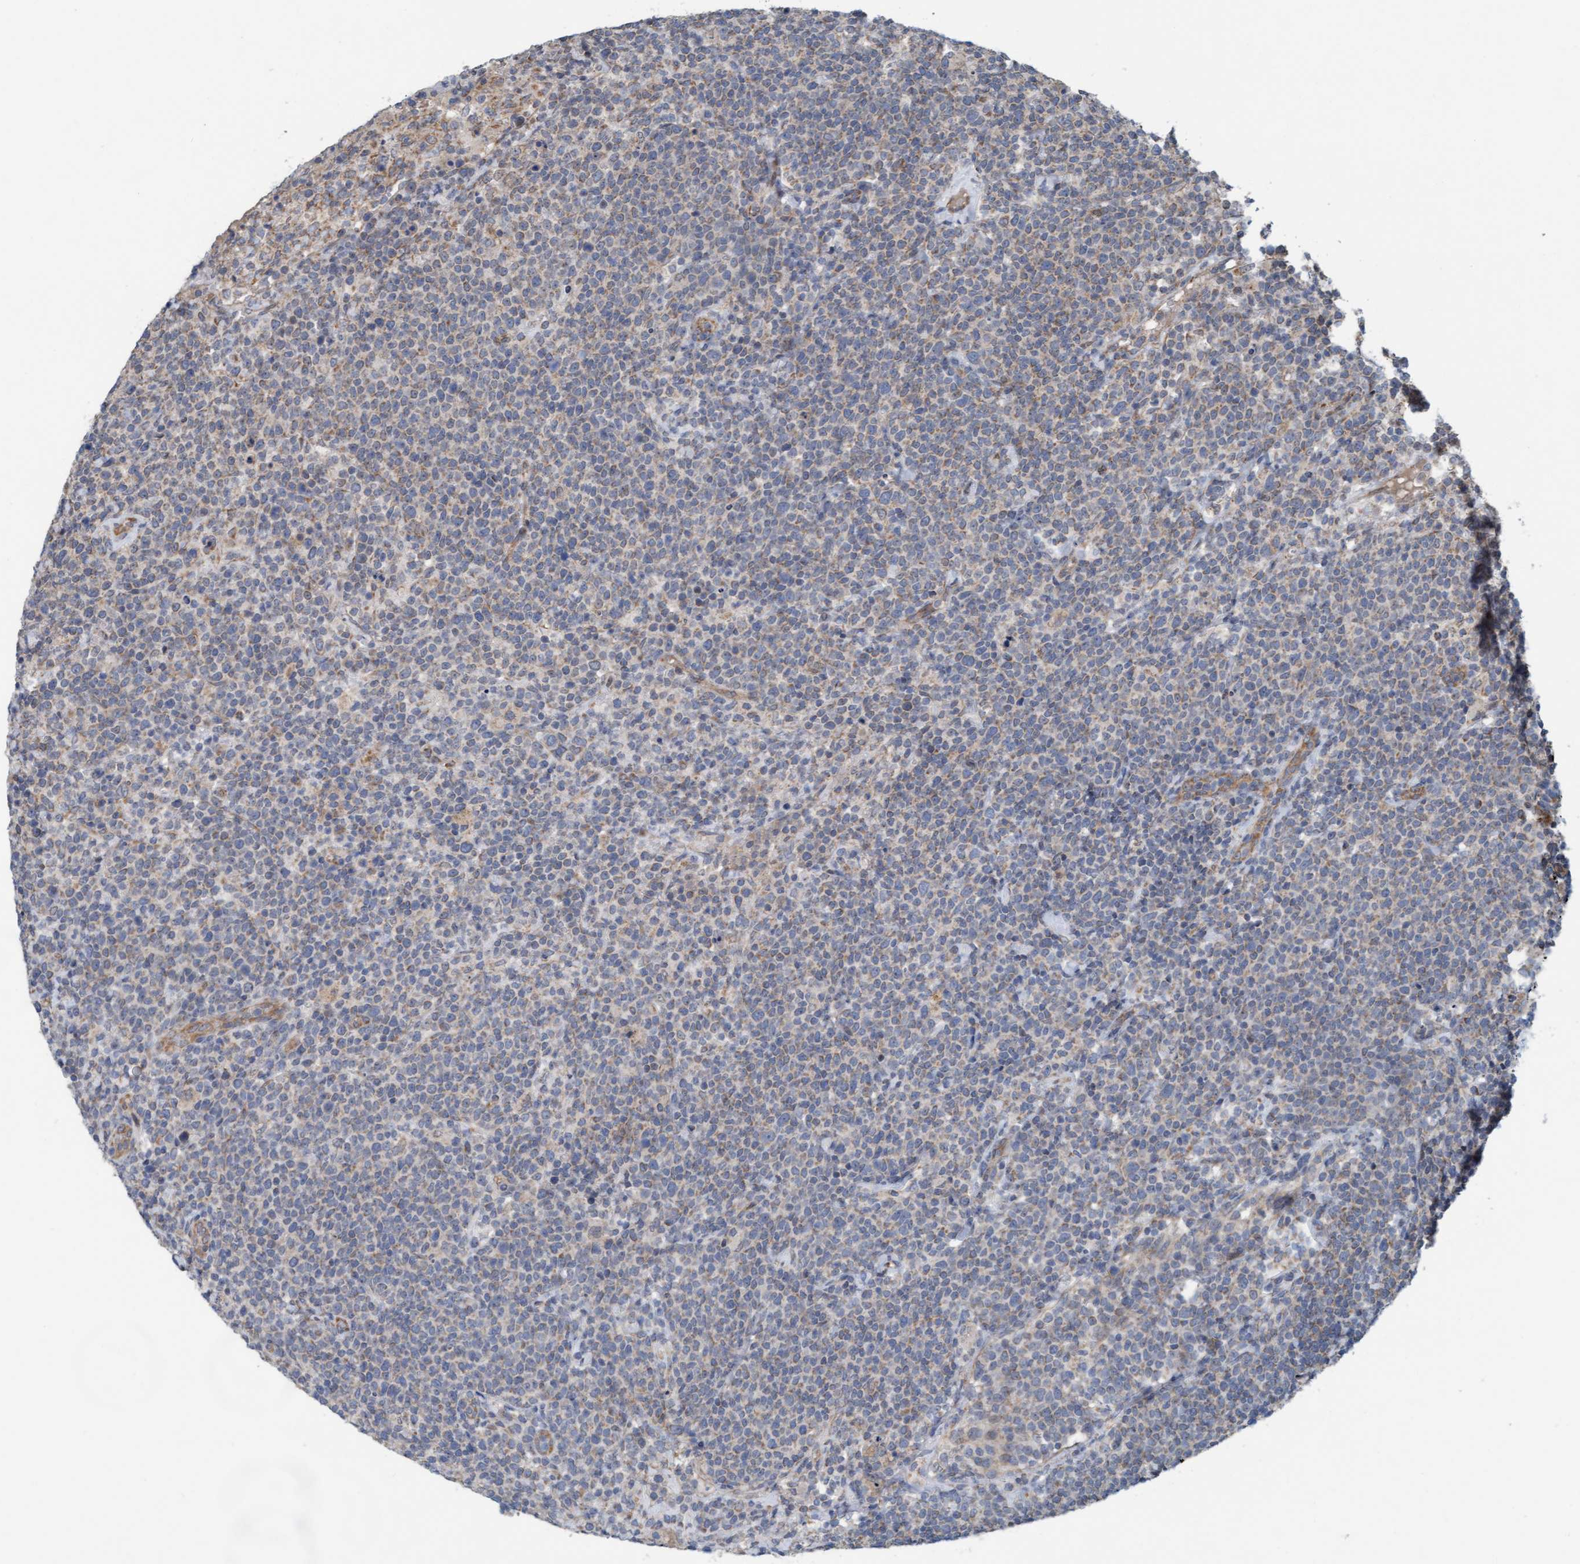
{"staining": {"intensity": "weak", "quantity": "<25%", "location": "cytoplasmic/membranous"}, "tissue": "lymphoma", "cell_type": "Tumor cells", "image_type": "cancer", "snomed": [{"axis": "morphology", "description": "Malignant lymphoma, non-Hodgkin's type, High grade"}, {"axis": "topography", "description": "Lymph node"}], "caption": "A photomicrograph of high-grade malignant lymphoma, non-Hodgkin's type stained for a protein shows no brown staining in tumor cells. (Stains: DAB immunohistochemistry (IHC) with hematoxylin counter stain, Microscopy: brightfield microscopy at high magnification).", "gene": "ZNF566", "patient": {"sex": "male", "age": 61}}